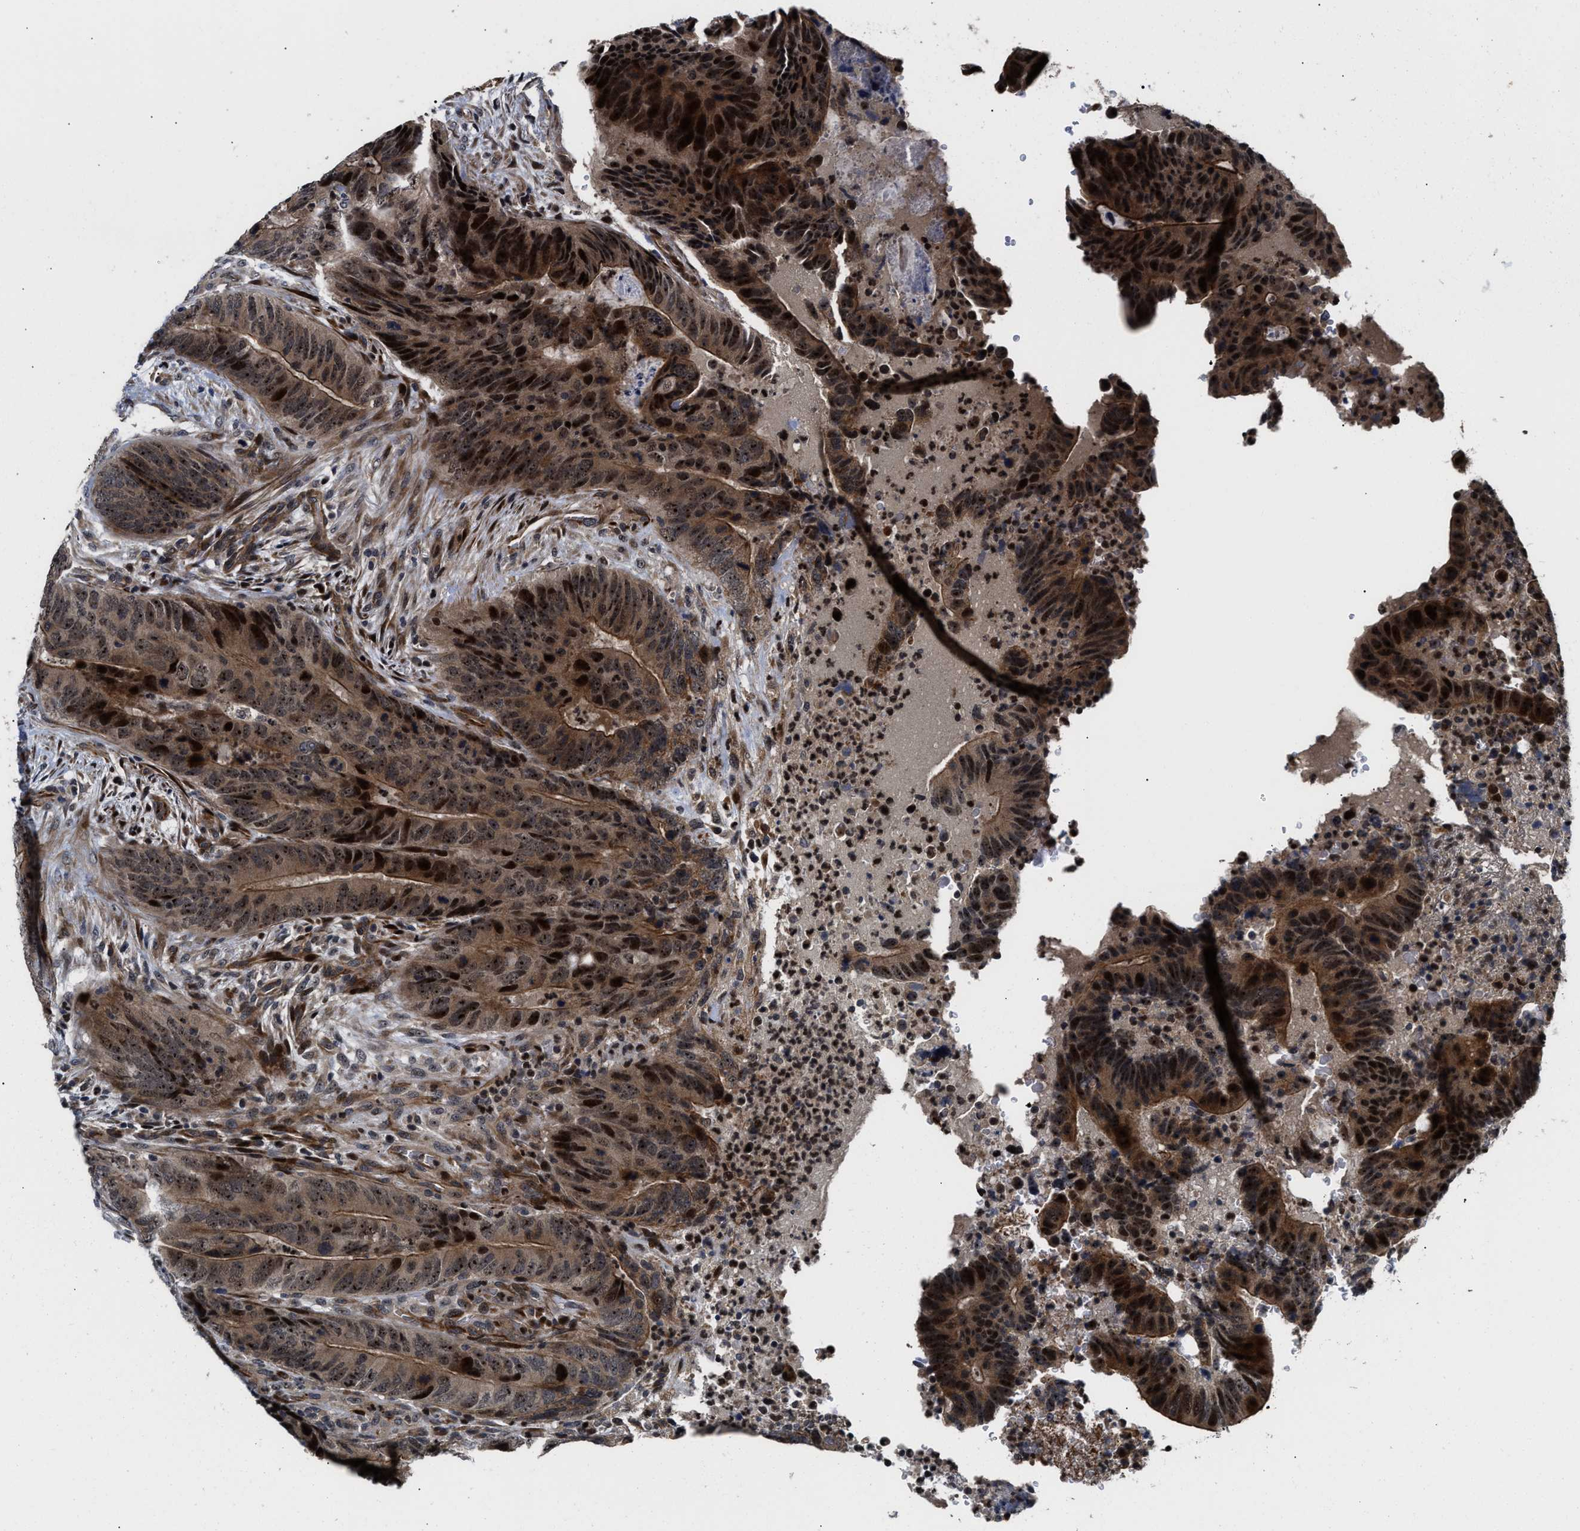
{"staining": {"intensity": "strong", "quantity": ">75%", "location": "cytoplasmic/membranous,nuclear"}, "tissue": "colorectal cancer", "cell_type": "Tumor cells", "image_type": "cancer", "snomed": [{"axis": "morphology", "description": "Adenocarcinoma, NOS"}, {"axis": "topography", "description": "Colon"}], "caption": "Strong cytoplasmic/membranous and nuclear protein staining is identified in approximately >75% of tumor cells in colorectal cancer.", "gene": "ALDH3A2", "patient": {"sex": "male", "age": 56}}